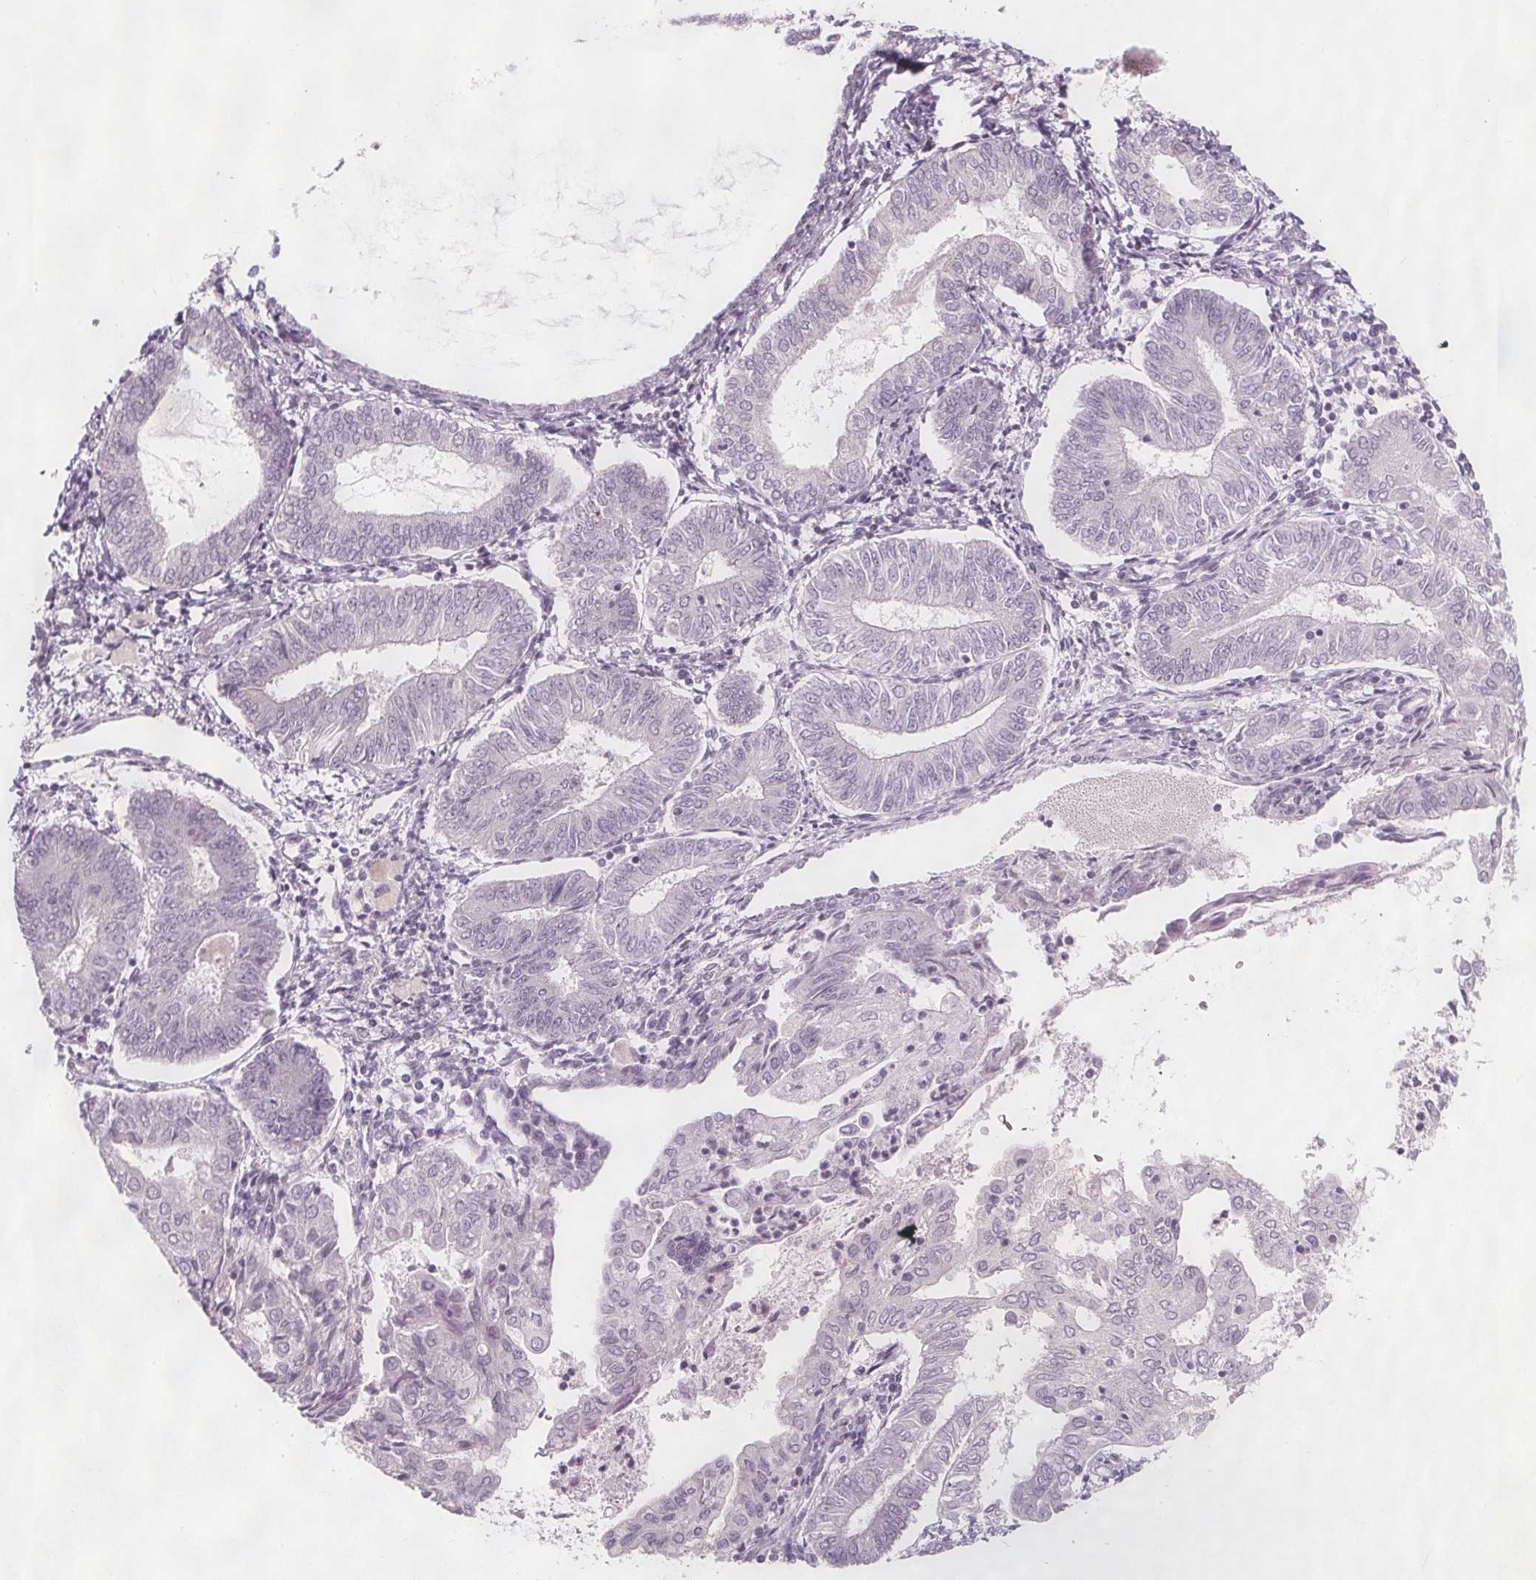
{"staining": {"intensity": "negative", "quantity": "none", "location": "none"}, "tissue": "endometrial cancer", "cell_type": "Tumor cells", "image_type": "cancer", "snomed": [{"axis": "morphology", "description": "Adenocarcinoma, NOS"}, {"axis": "topography", "description": "Endometrium"}], "caption": "Endometrial adenocarcinoma was stained to show a protein in brown. There is no significant positivity in tumor cells.", "gene": "C1orf167", "patient": {"sex": "female", "age": 68}}